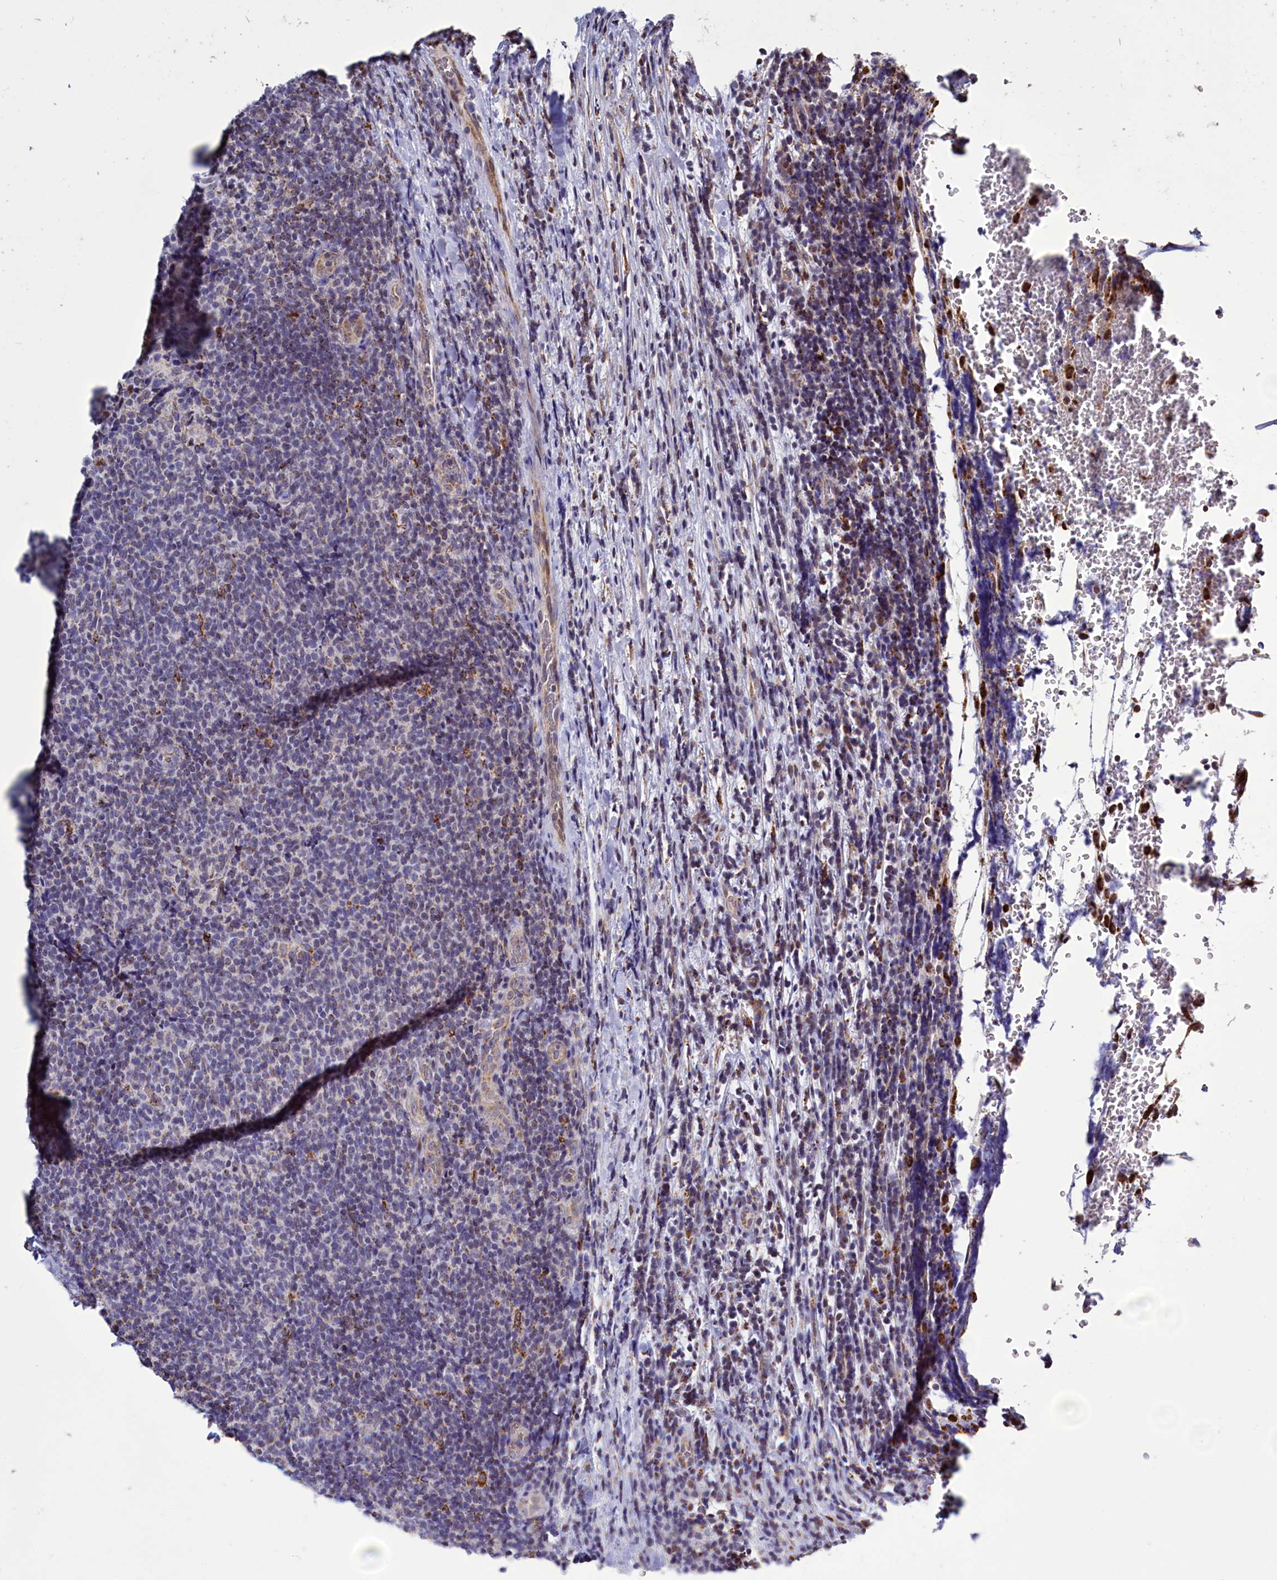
{"staining": {"intensity": "negative", "quantity": "none", "location": "none"}, "tissue": "lymphoma", "cell_type": "Tumor cells", "image_type": "cancer", "snomed": [{"axis": "morphology", "description": "Malignant lymphoma, non-Hodgkin's type, Low grade"}, {"axis": "topography", "description": "Lymph node"}], "caption": "This is a photomicrograph of immunohistochemistry staining of lymphoma, which shows no expression in tumor cells.", "gene": "DYNC2H1", "patient": {"sex": "male", "age": 66}}